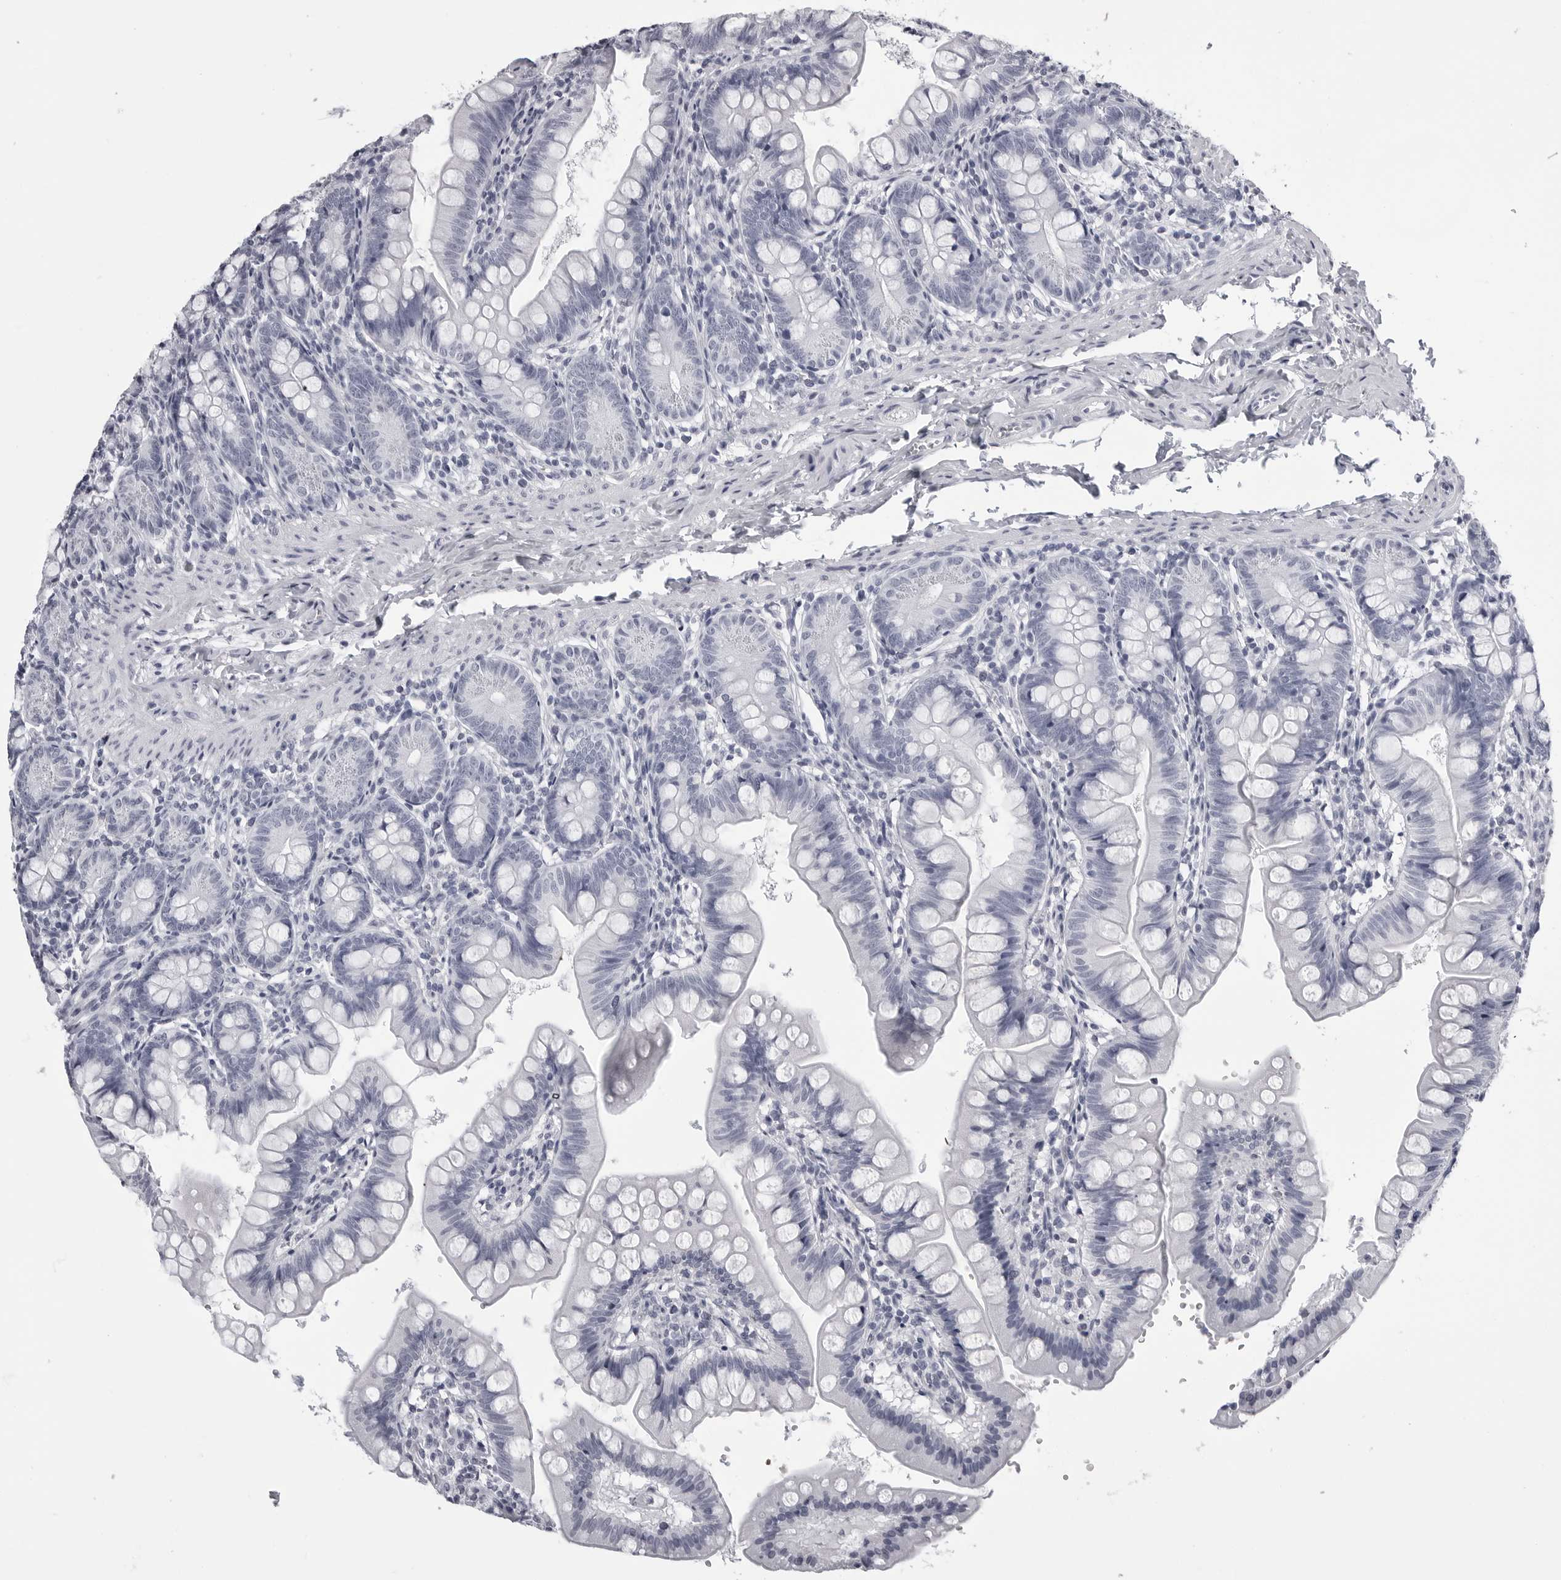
{"staining": {"intensity": "negative", "quantity": "none", "location": "none"}, "tissue": "small intestine", "cell_type": "Glandular cells", "image_type": "normal", "snomed": [{"axis": "morphology", "description": "Normal tissue, NOS"}, {"axis": "topography", "description": "Small intestine"}], "caption": "High magnification brightfield microscopy of benign small intestine stained with DAB (brown) and counterstained with hematoxylin (blue): glandular cells show no significant positivity.", "gene": "BPIFA1", "patient": {"sex": "male", "age": 7}}